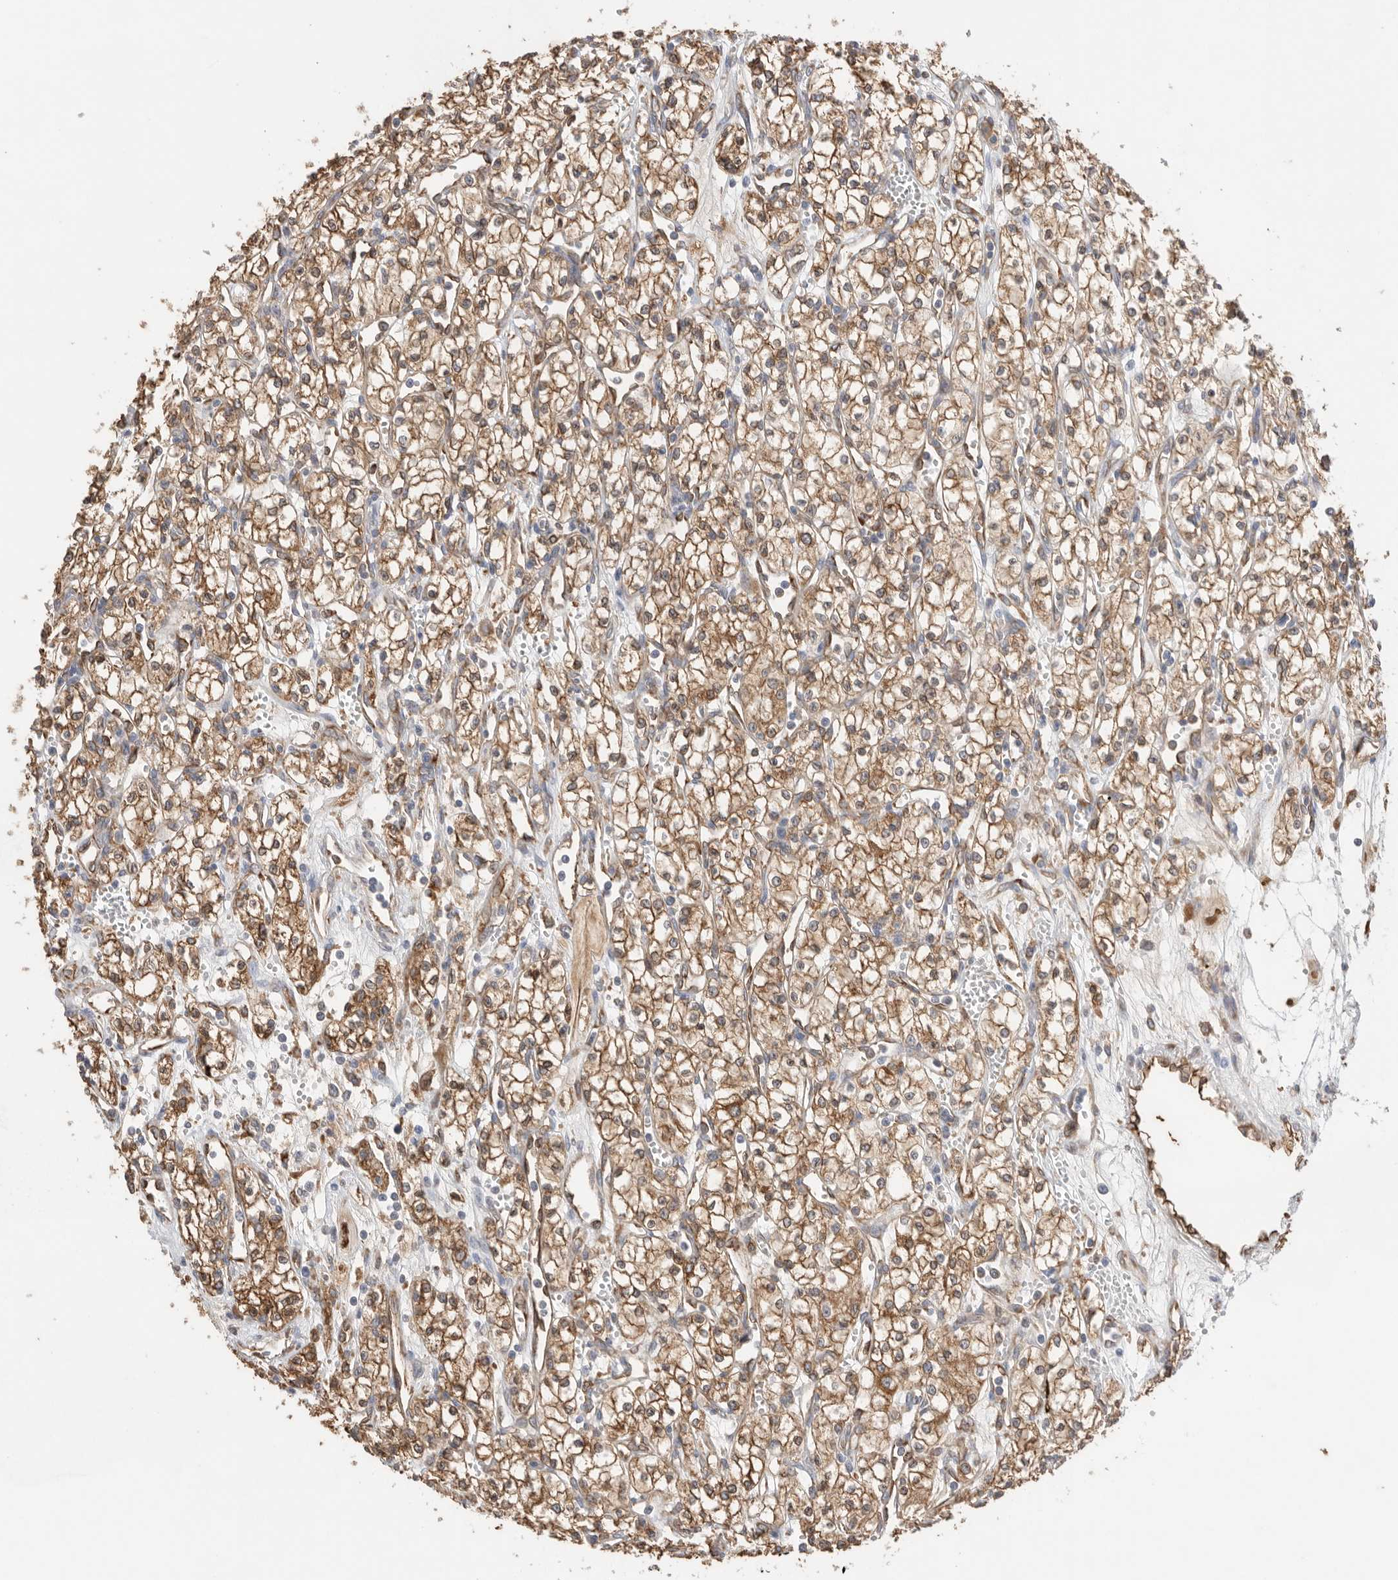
{"staining": {"intensity": "moderate", "quantity": ">75%", "location": "cytoplasmic/membranous"}, "tissue": "renal cancer", "cell_type": "Tumor cells", "image_type": "cancer", "snomed": [{"axis": "morphology", "description": "Adenocarcinoma, NOS"}, {"axis": "topography", "description": "Kidney"}], "caption": "A brown stain highlights moderate cytoplasmic/membranous staining of a protein in renal cancer (adenocarcinoma) tumor cells.", "gene": "BLOC1S5", "patient": {"sex": "male", "age": 59}}